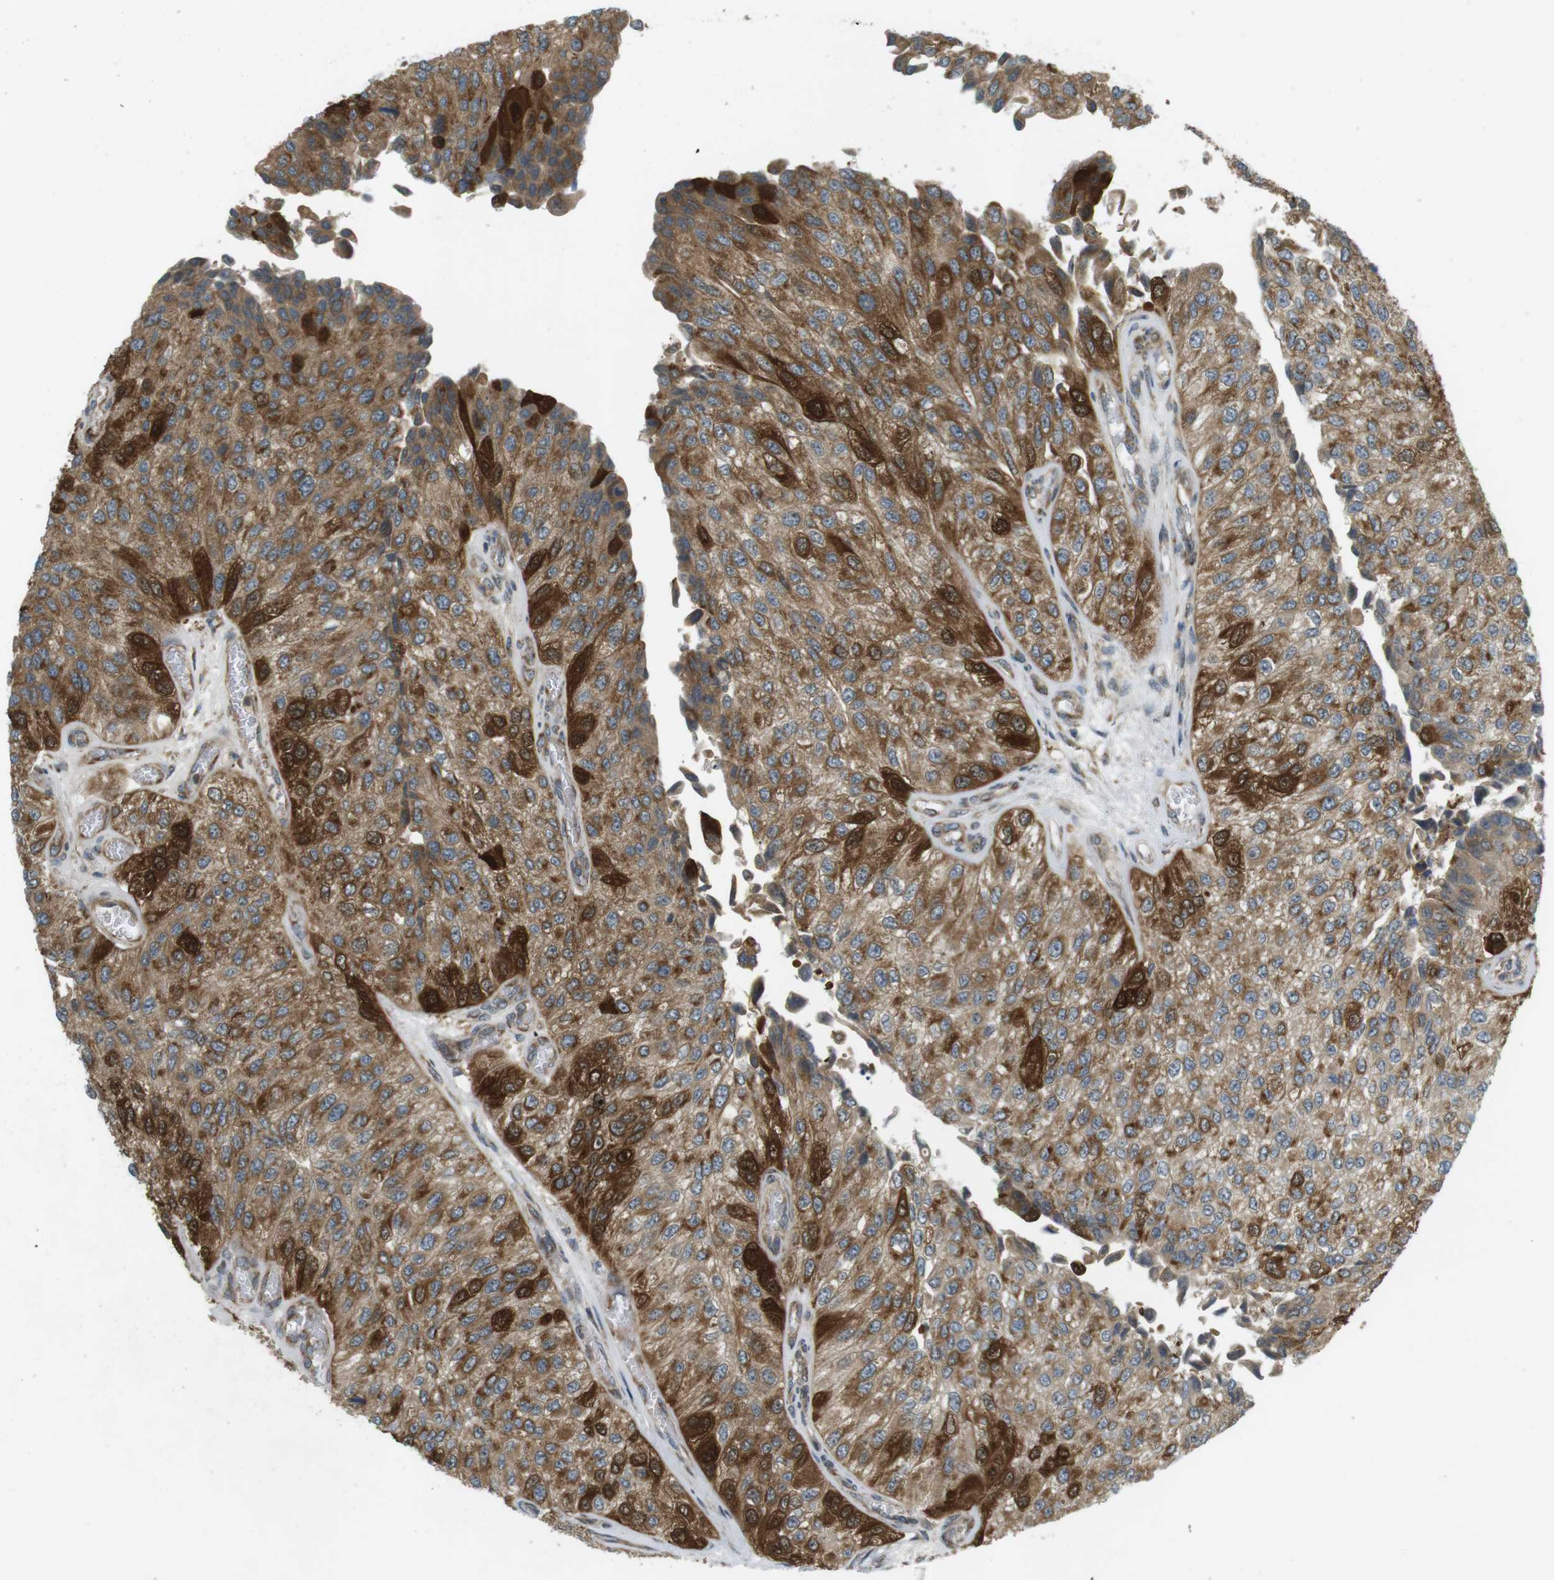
{"staining": {"intensity": "strong", "quantity": "25%-75%", "location": "cytoplasmic/membranous,nuclear"}, "tissue": "urothelial cancer", "cell_type": "Tumor cells", "image_type": "cancer", "snomed": [{"axis": "morphology", "description": "Urothelial carcinoma, High grade"}, {"axis": "topography", "description": "Kidney"}, {"axis": "topography", "description": "Urinary bladder"}], "caption": "Urothelial cancer stained with DAB IHC reveals high levels of strong cytoplasmic/membranous and nuclear staining in approximately 25%-75% of tumor cells.", "gene": "SLC41A1", "patient": {"sex": "male", "age": 77}}